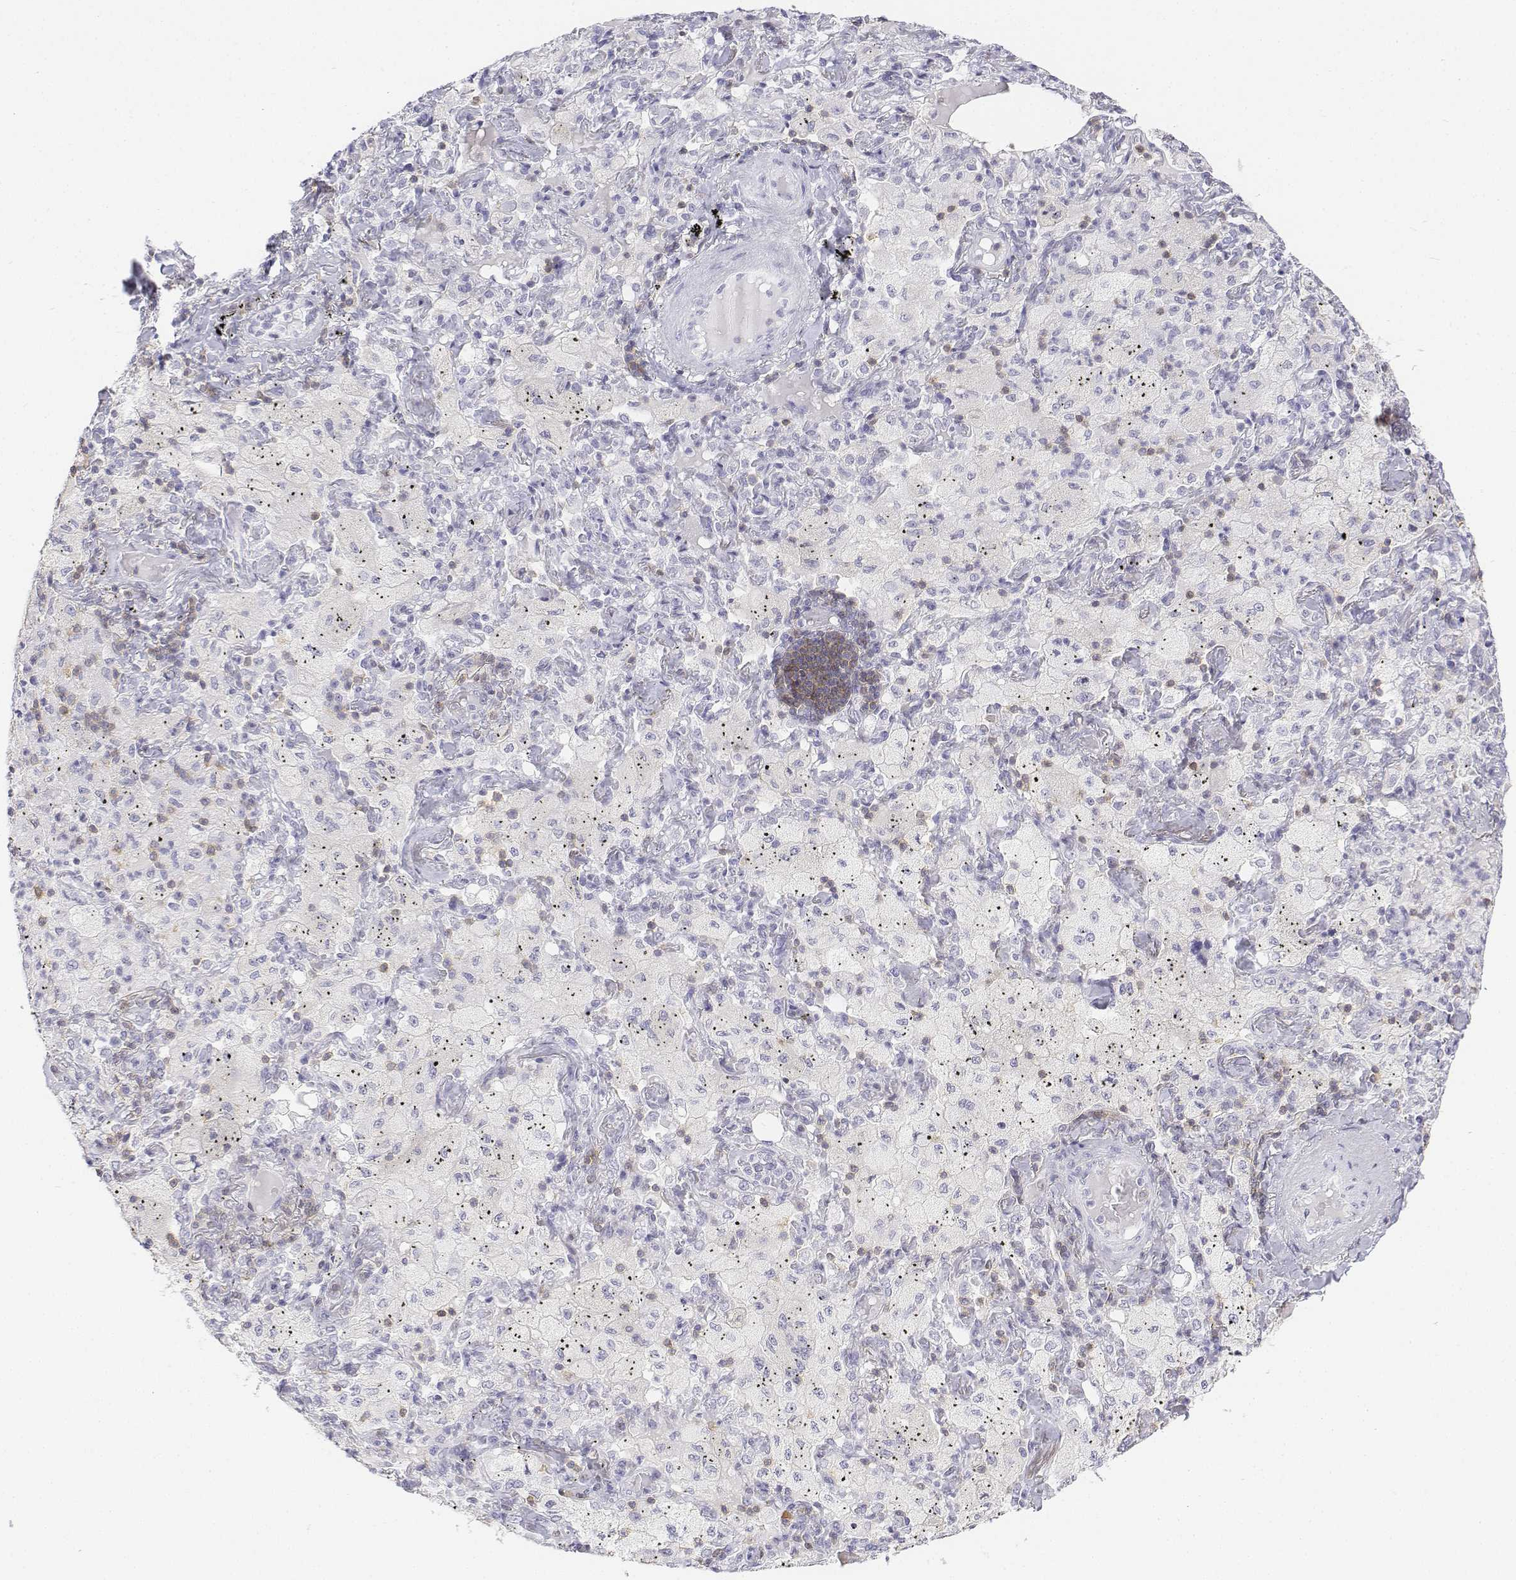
{"staining": {"intensity": "negative", "quantity": "none", "location": "none"}, "tissue": "lung cancer", "cell_type": "Tumor cells", "image_type": "cancer", "snomed": [{"axis": "morphology", "description": "Adenocarcinoma, NOS"}, {"axis": "topography", "description": "Lung"}], "caption": "This is an IHC photomicrograph of lung cancer. There is no positivity in tumor cells.", "gene": "CD3E", "patient": {"sex": "female", "age": 73}}